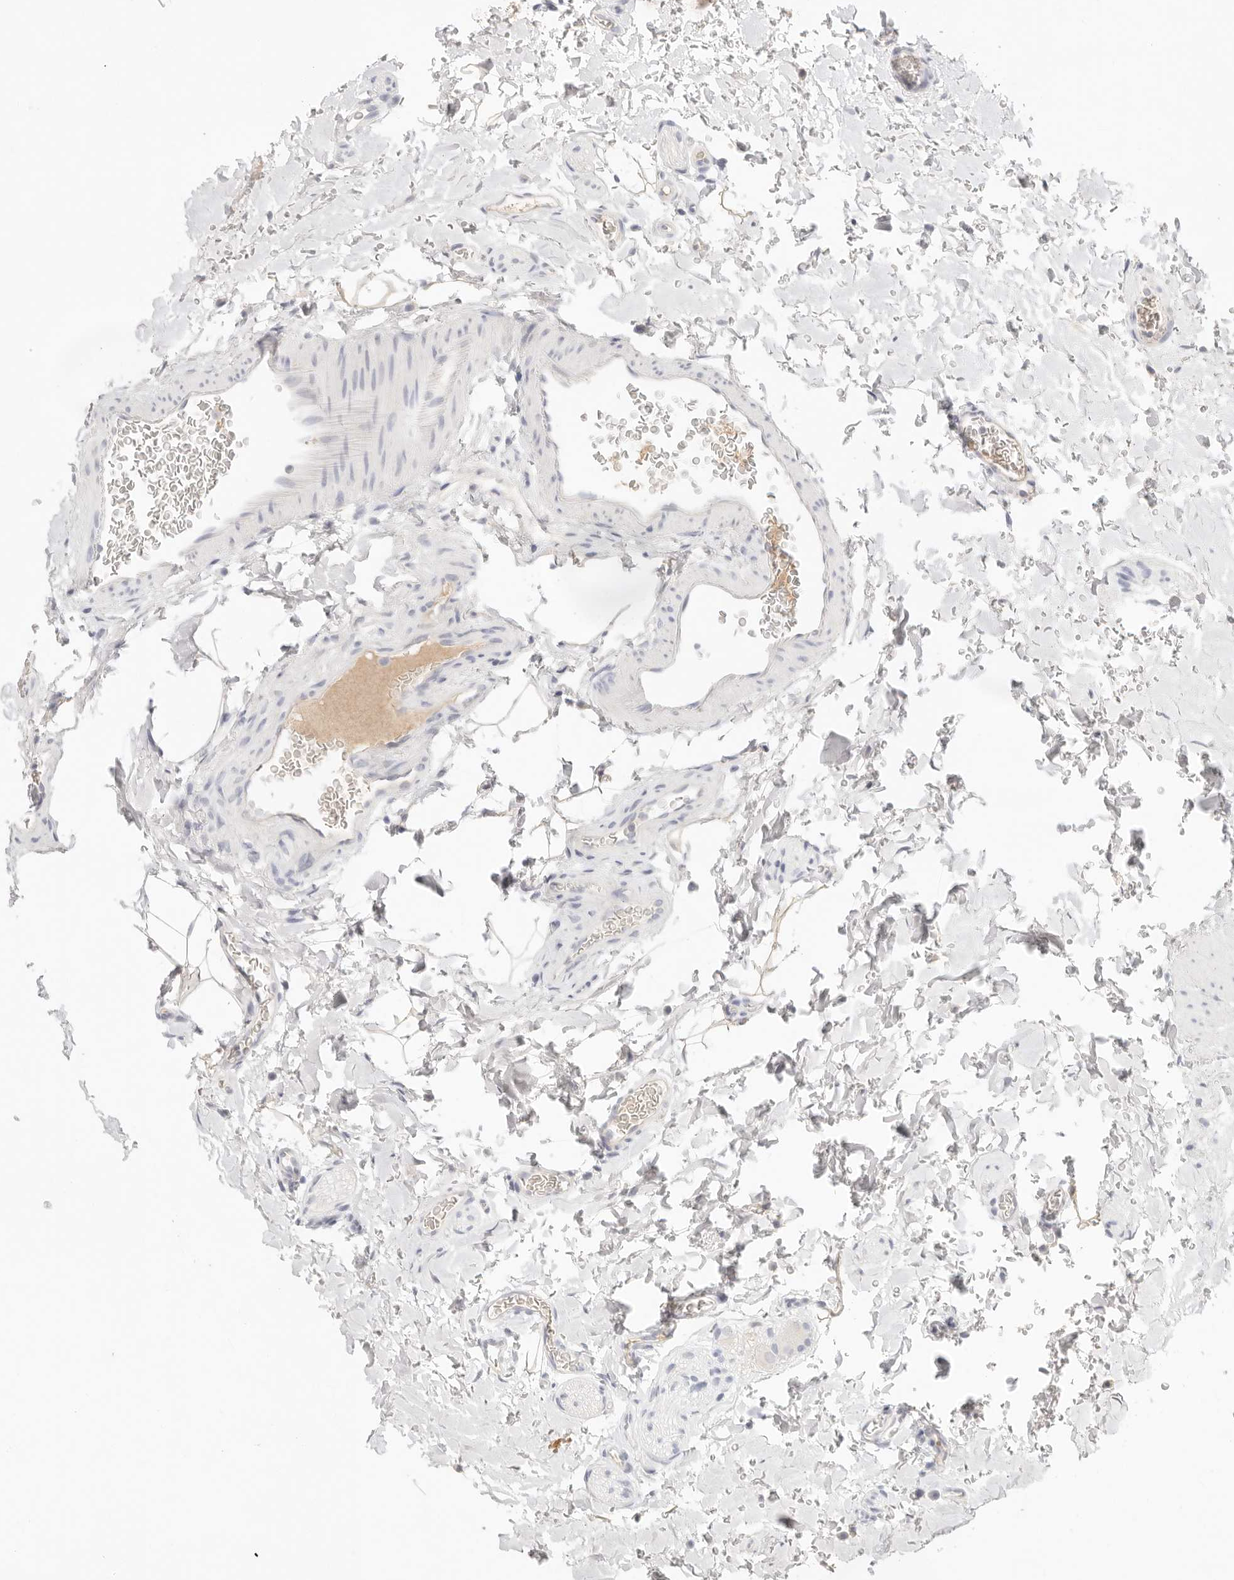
{"staining": {"intensity": "negative", "quantity": "none", "location": "none"}, "tissue": "colon", "cell_type": "Endothelial cells", "image_type": "normal", "snomed": [{"axis": "morphology", "description": "Normal tissue, NOS"}, {"axis": "topography", "description": "Colon"}], "caption": "High magnification brightfield microscopy of unremarkable colon stained with DAB (brown) and counterstained with hematoxylin (blue): endothelial cells show no significant staining. (Immunohistochemistry (ihc), brightfield microscopy, high magnification).", "gene": "SPHK1", "patient": {"sex": "female", "age": 62}}